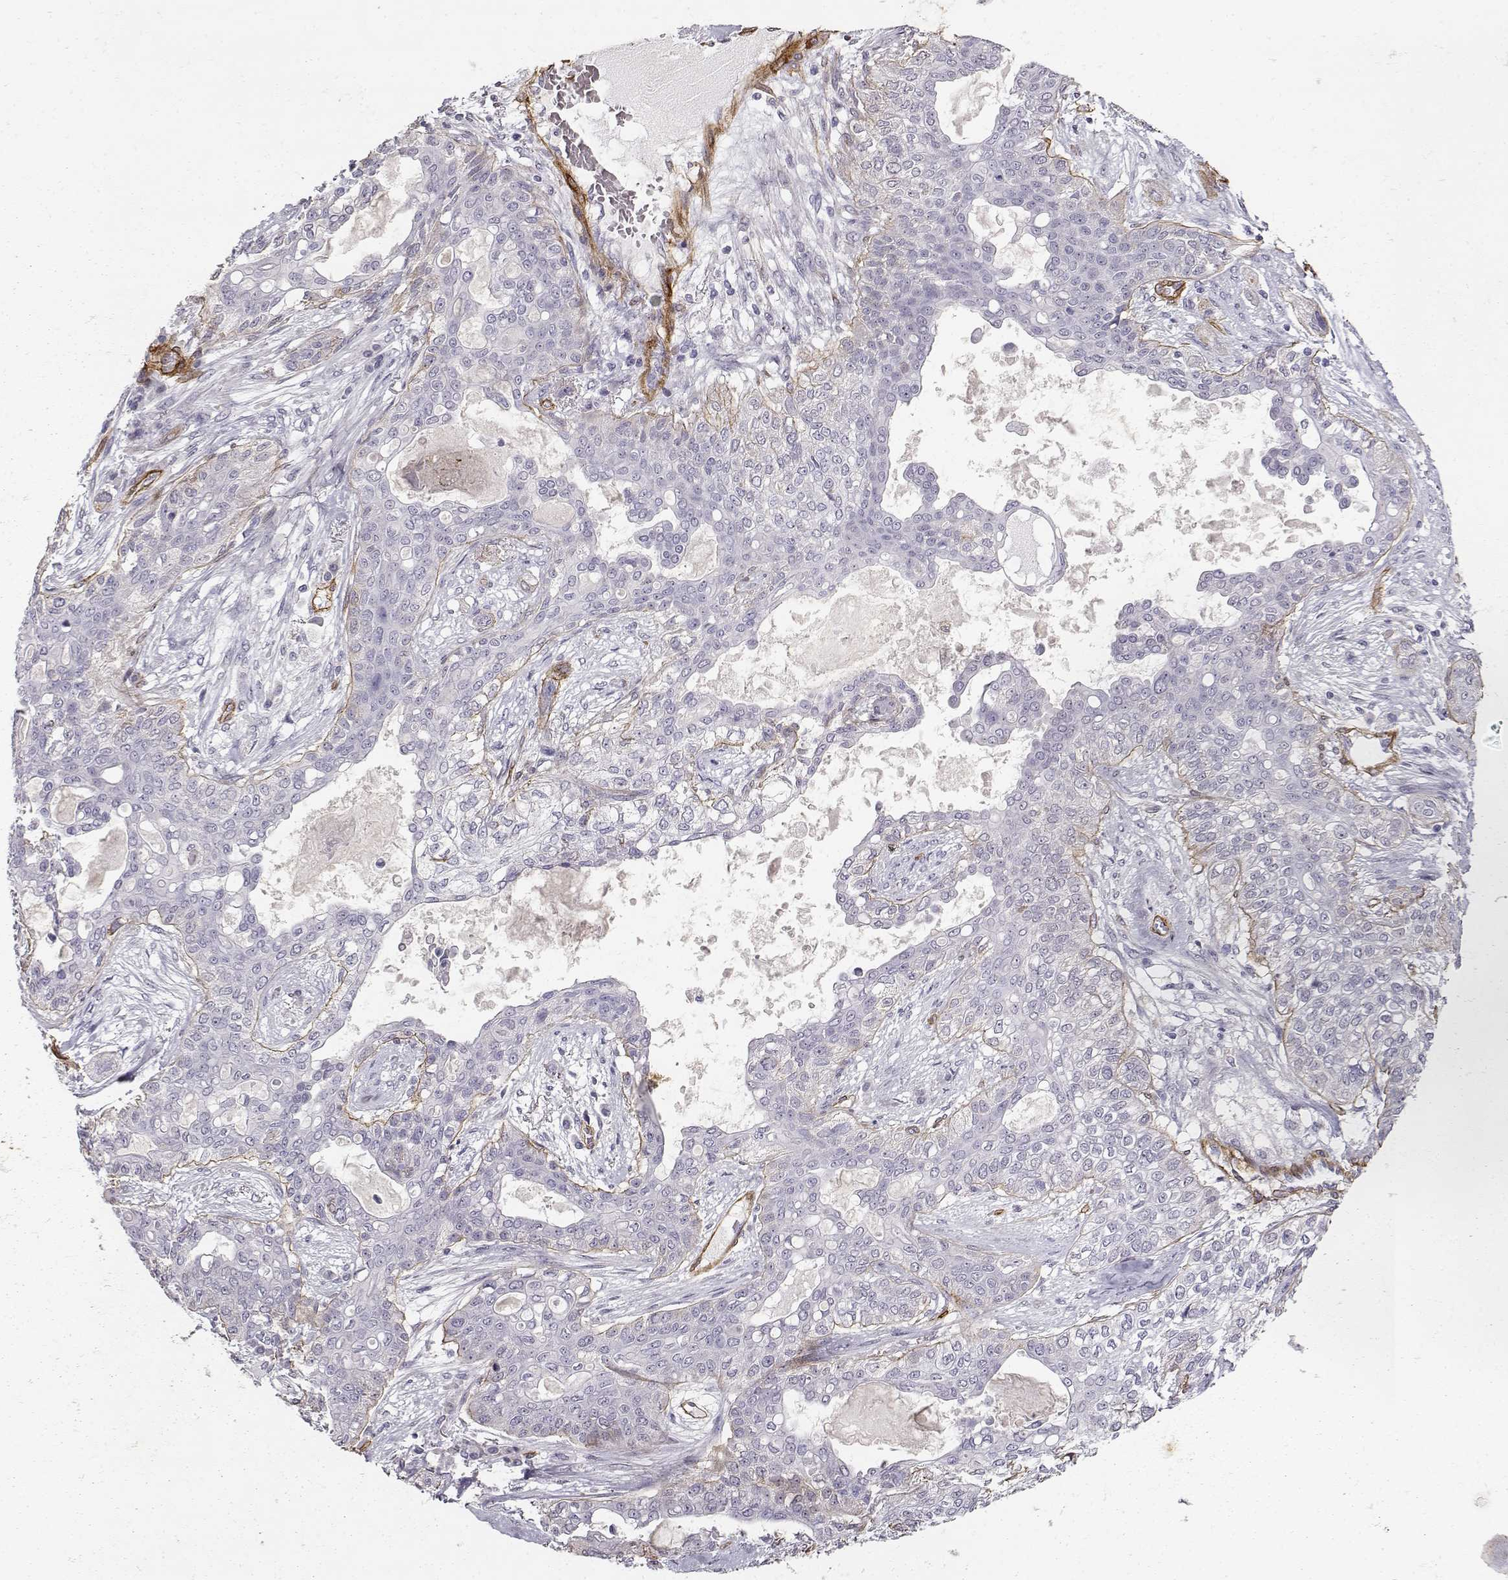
{"staining": {"intensity": "negative", "quantity": "none", "location": "none"}, "tissue": "lung cancer", "cell_type": "Tumor cells", "image_type": "cancer", "snomed": [{"axis": "morphology", "description": "Squamous cell carcinoma, NOS"}, {"axis": "topography", "description": "Lung"}], "caption": "Tumor cells are negative for protein expression in human squamous cell carcinoma (lung). (Brightfield microscopy of DAB IHC at high magnification).", "gene": "LAMC1", "patient": {"sex": "female", "age": 70}}